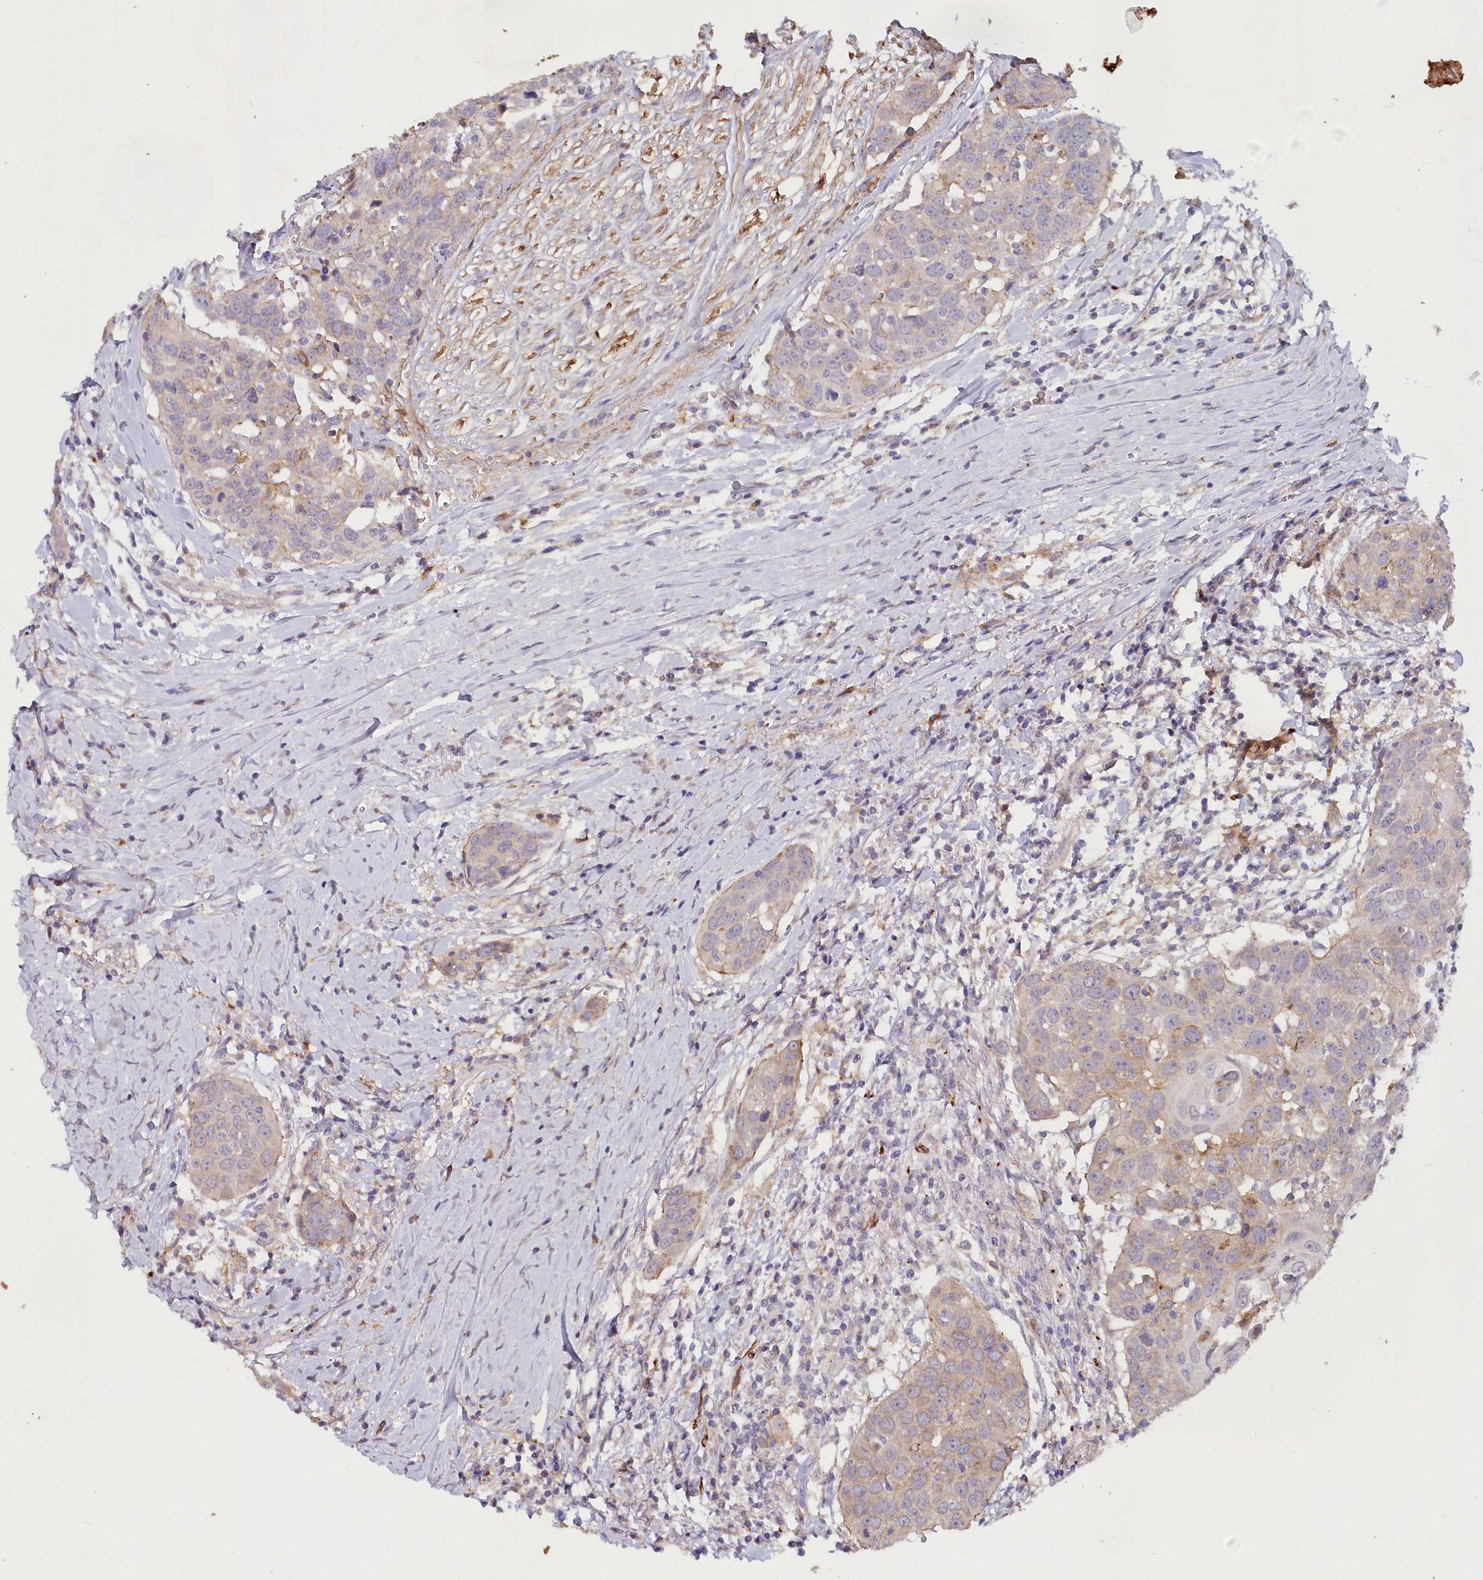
{"staining": {"intensity": "weak", "quantity": "25%-75%", "location": "cytoplasmic/membranous"}, "tissue": "head and neck cancer", "cell_type": "Tumor cells", "image_type": "cancer", "snomed": [{"axis": "morphology", "description": "Squamous cell carcinoma, NOS"}, {"axis": "topography", "description": "Oral tissue"}, {"axis": "topography", "description": "Head-Neck"}], "caption": "Protein staining by IHC demonstrates weak cytoplasmic/membranous staining in about 25%-75% of tumor cells in head and neck squamous cell carcinoma. Using DAB (3,3'-diaminobenzidine) (brown) and hematoxylin (blue) stains, captured at high magnification using brightfield microscopy.", "gene": "ALDH3B1", "patient": {"sex": "female", "age": 50}}